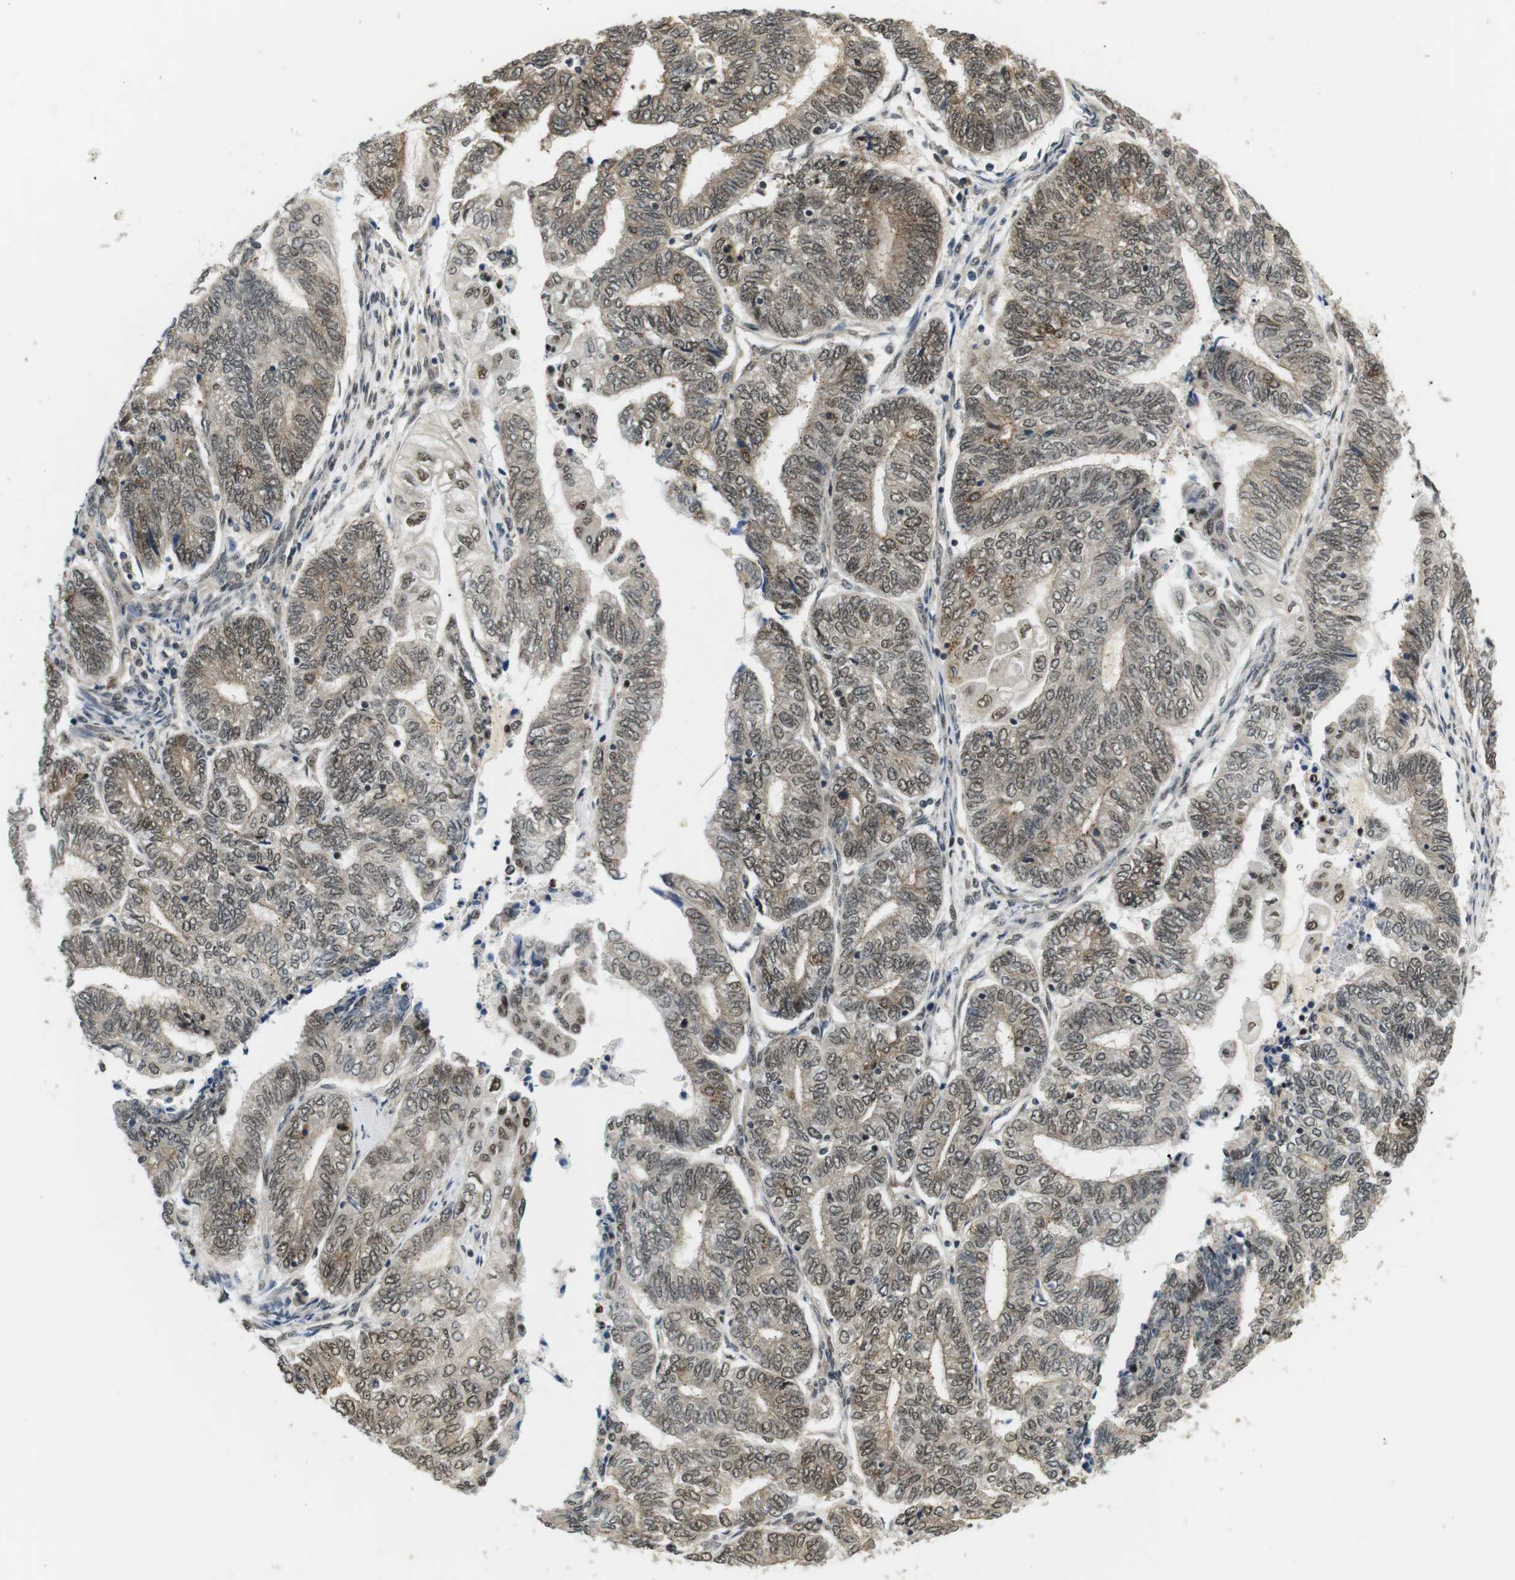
{"staining": {"intensity": "moderate", "quantity": "25%-75%", "location": "cytoplasmic/membranous,nuclear"}, "tissue": "endometrial cancer", "cell_type": "Tumor cells", "image_type": "cancer", "snomed": [{"axis": "morphology", "description": "Adenocarcinoma, NOS"}, {"axis": "topography", "description": "Uterus"}, {"axis": "topography", "description": "Endometrium"}], "caption": "Immunohistochemical staining of human endometrial adenocarcinoma reveals moderate cytoplasmic/membranous and nuclear protein staining in approximately 25%-75% of tumor cells.", "gene": "CSNK2B", "patient": {"sex": "female", "age": 70}}